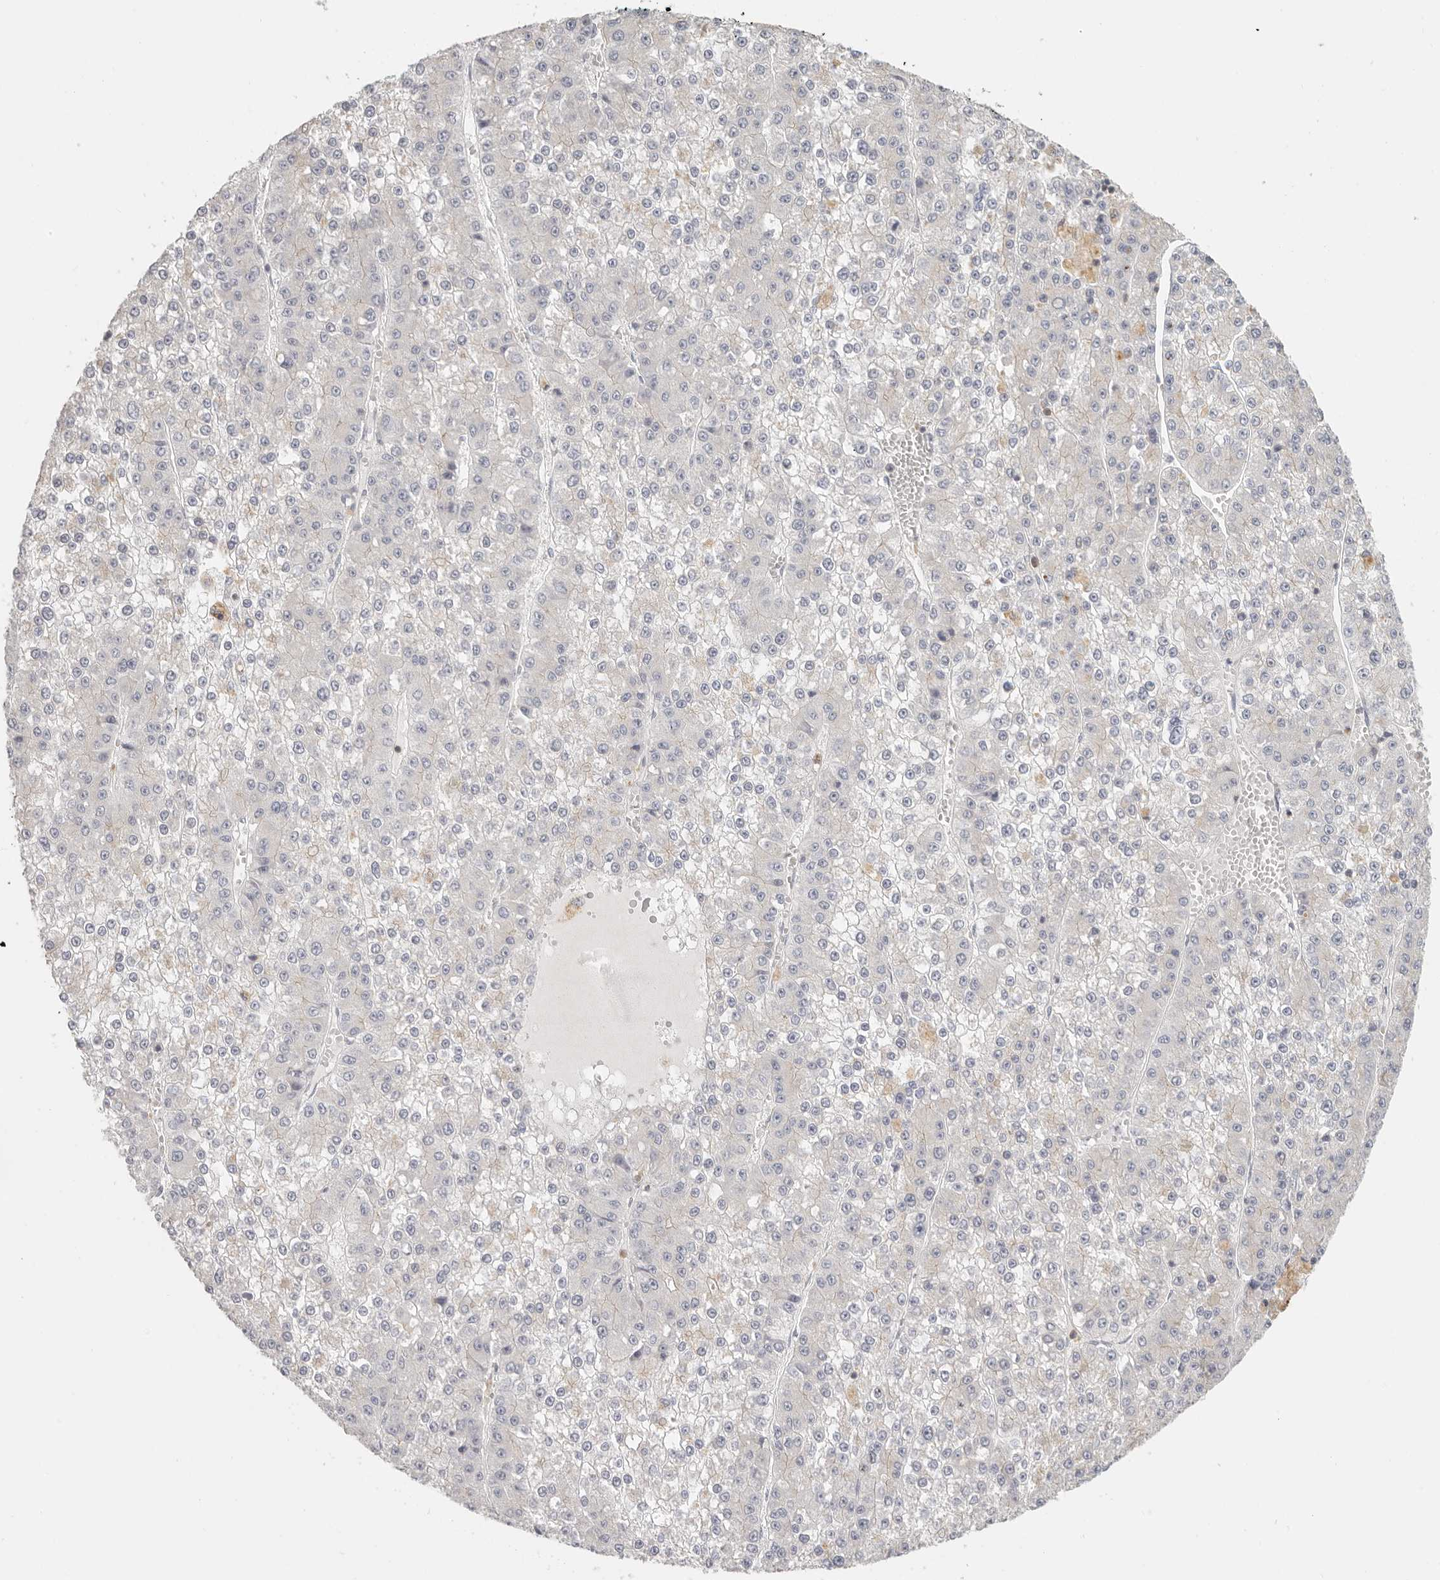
{"staining": {"intensity": "negative", "quantity": "none", "location": "none"}, "tissue": "liver cancer", "cell_type": "Tumor cells", "image_type": "cancer", "snomed": [{"axis": "morphology", "description": "Carcinoma, Hepatocellular, NOS"}, {"axis": "topography", "description": "Liver"}], "caption": "This is an immunohistochemistry (IHC) micrograph of liver cancer (hepatocellular carcinoma). There is no staining in tumor cells.", "gene": "ANXA9", "patient": {"sex": "female", "age": 73}}